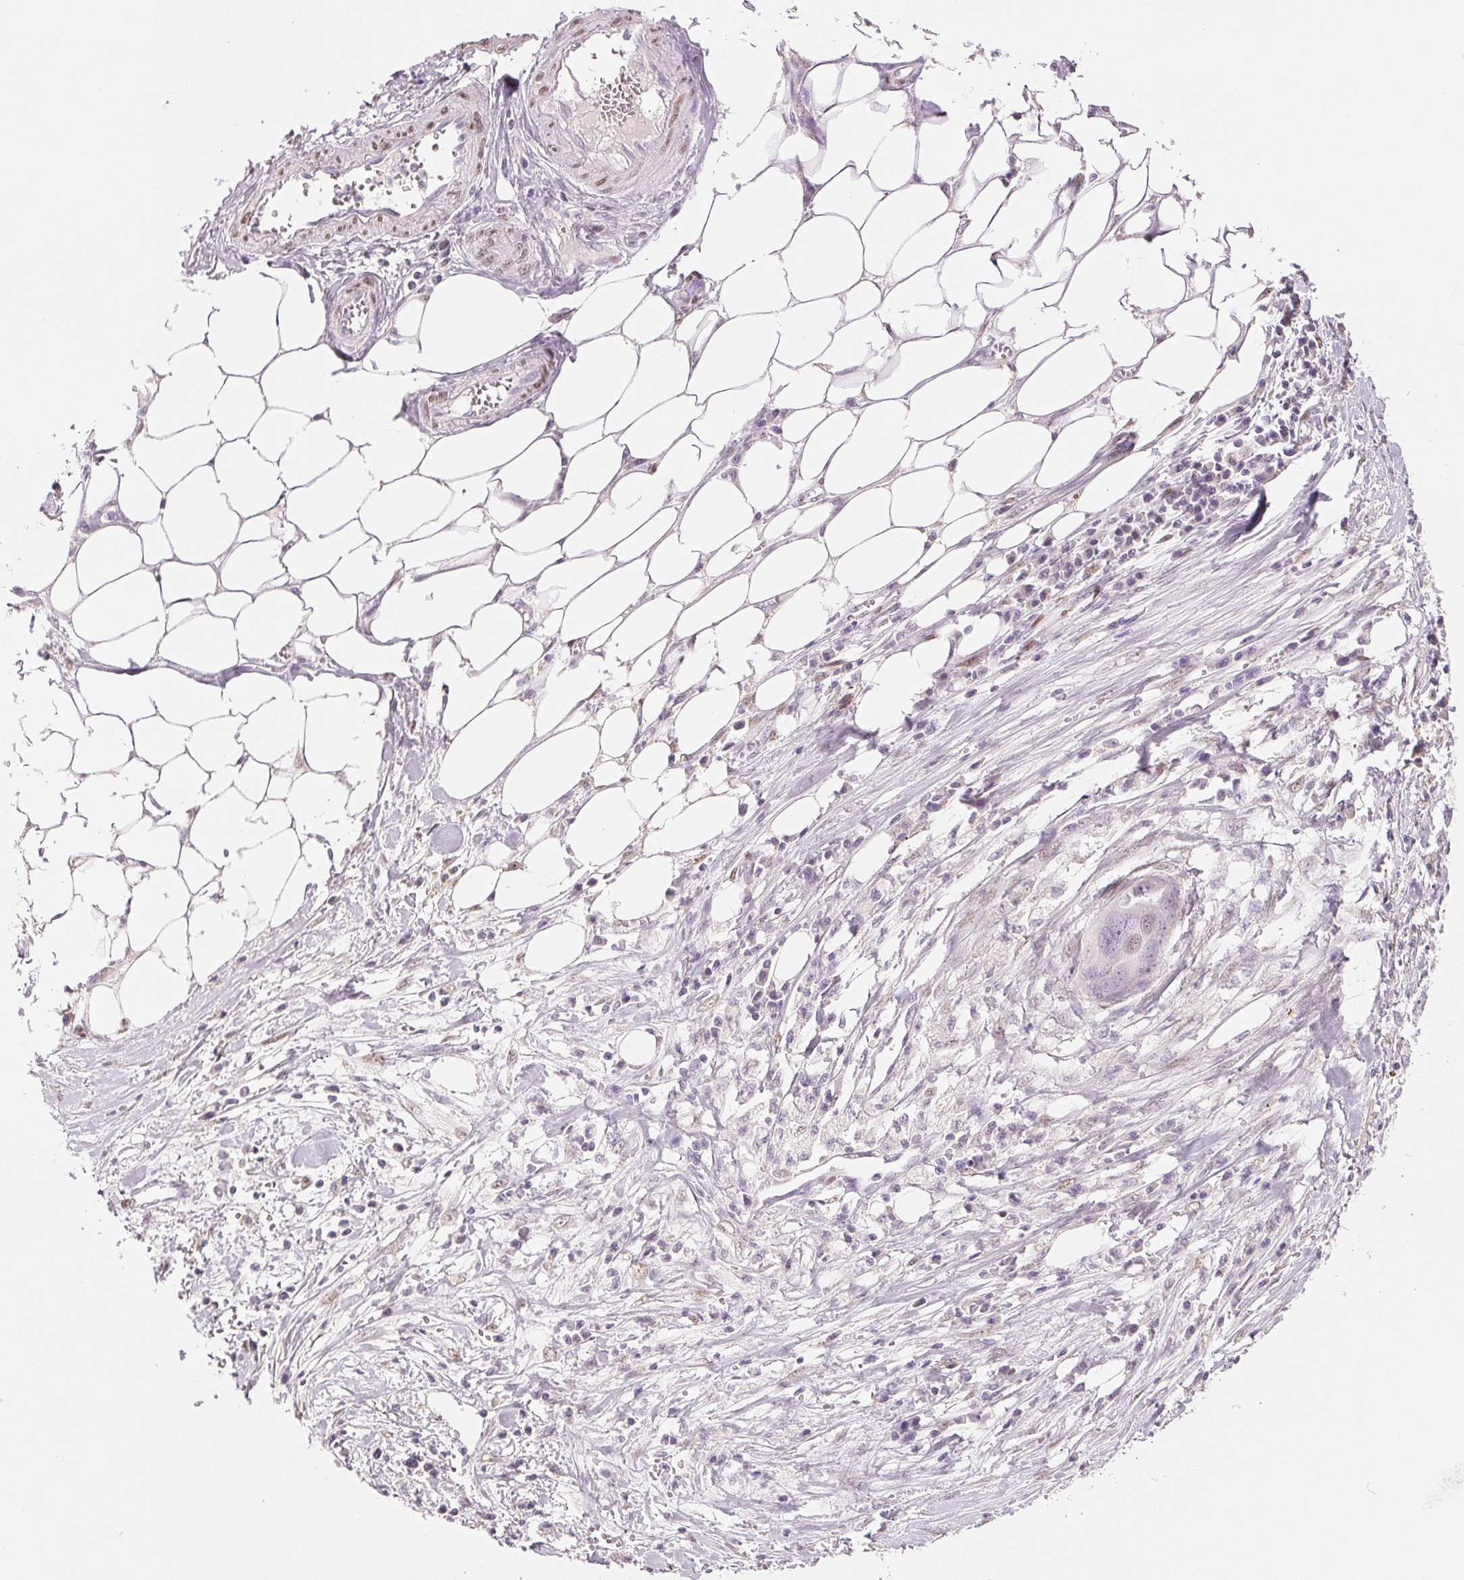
{"staining": {"intensity": "weak", "quantity": "<25%", "location": "nuclear"}, "tissue": "ovarian cancer", "cell_type": "Tumor cells", "image_type": "cancer", "snomed": [{"axis": "morphology", "description": "Carcinoma, endometroid"}, {"axis": "topography", "description": "Ovary"}], "caption": "Immunohistochemistry (IHC) micrograph of ovarian endometroid carcinoma stained for a protein (brown), which exhibits no positivity in tumor cells.", "gene": "SMARCD3", "patient": {"sex": "female", "age": 70}}